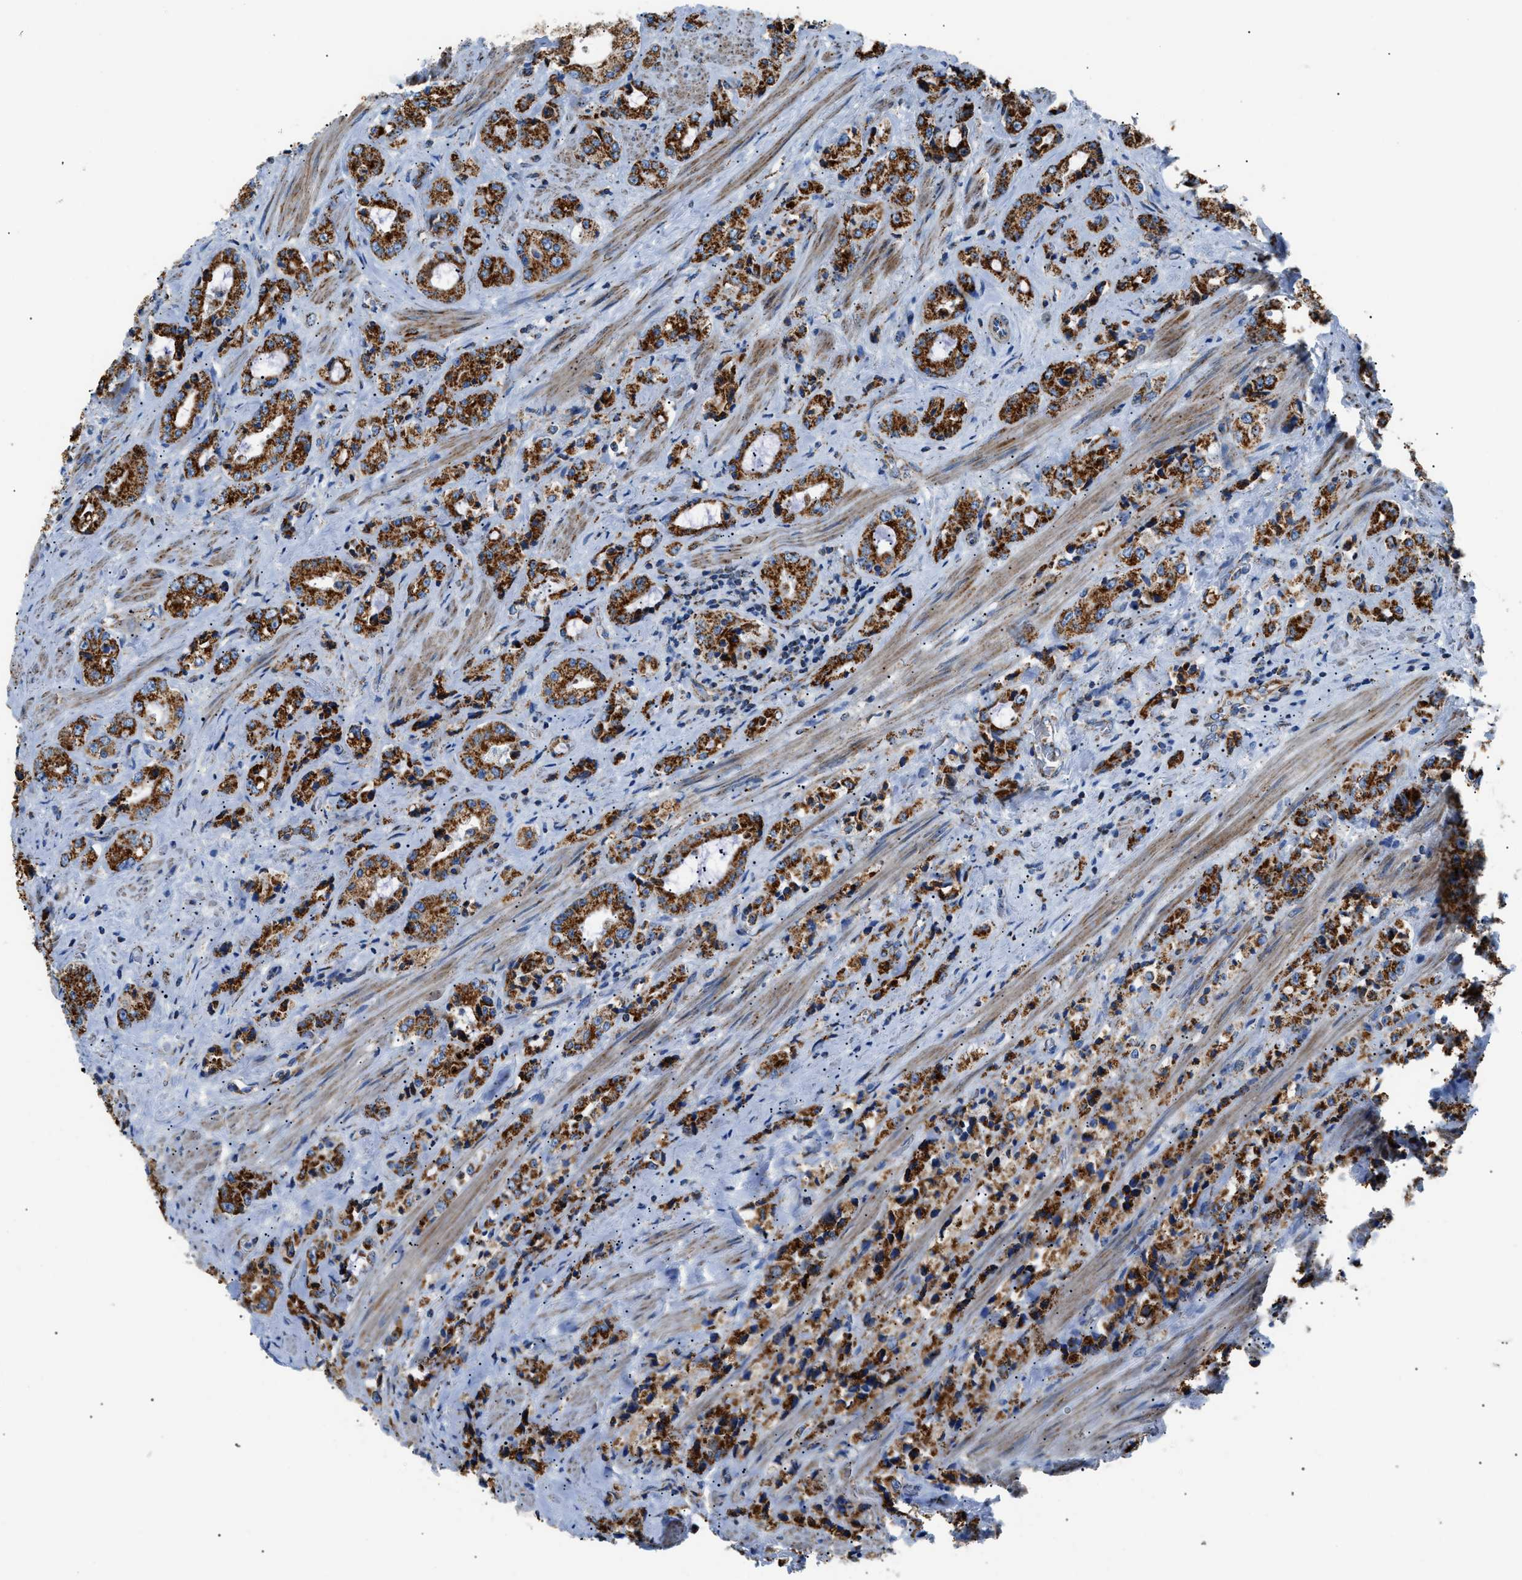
{"staining": {"intensity": "strong", "quantity": ">75%", "location": "cytoplasmic/membranous"}, "tissue": "prostate cancer", "cell_type": "Tumor cells", "image_type": "cancer", "snomed": [{"axis": "morphology", "description": "Adenocarcinoma, High grade"}, {"axis": "topography", "description": "Prostate"}], "caption": "Brown immunohistochemical staining in human prostate cancer (high-grade adenocarcinoma) demonstrates strong cytoplasmic/membranous expression in approximately >75% of tumor cells. (brown staining indicates protein expression, while blue staining denotes nuclei).", "gene": "PHB2", "patient": {"sex": "male", "age": 61}}